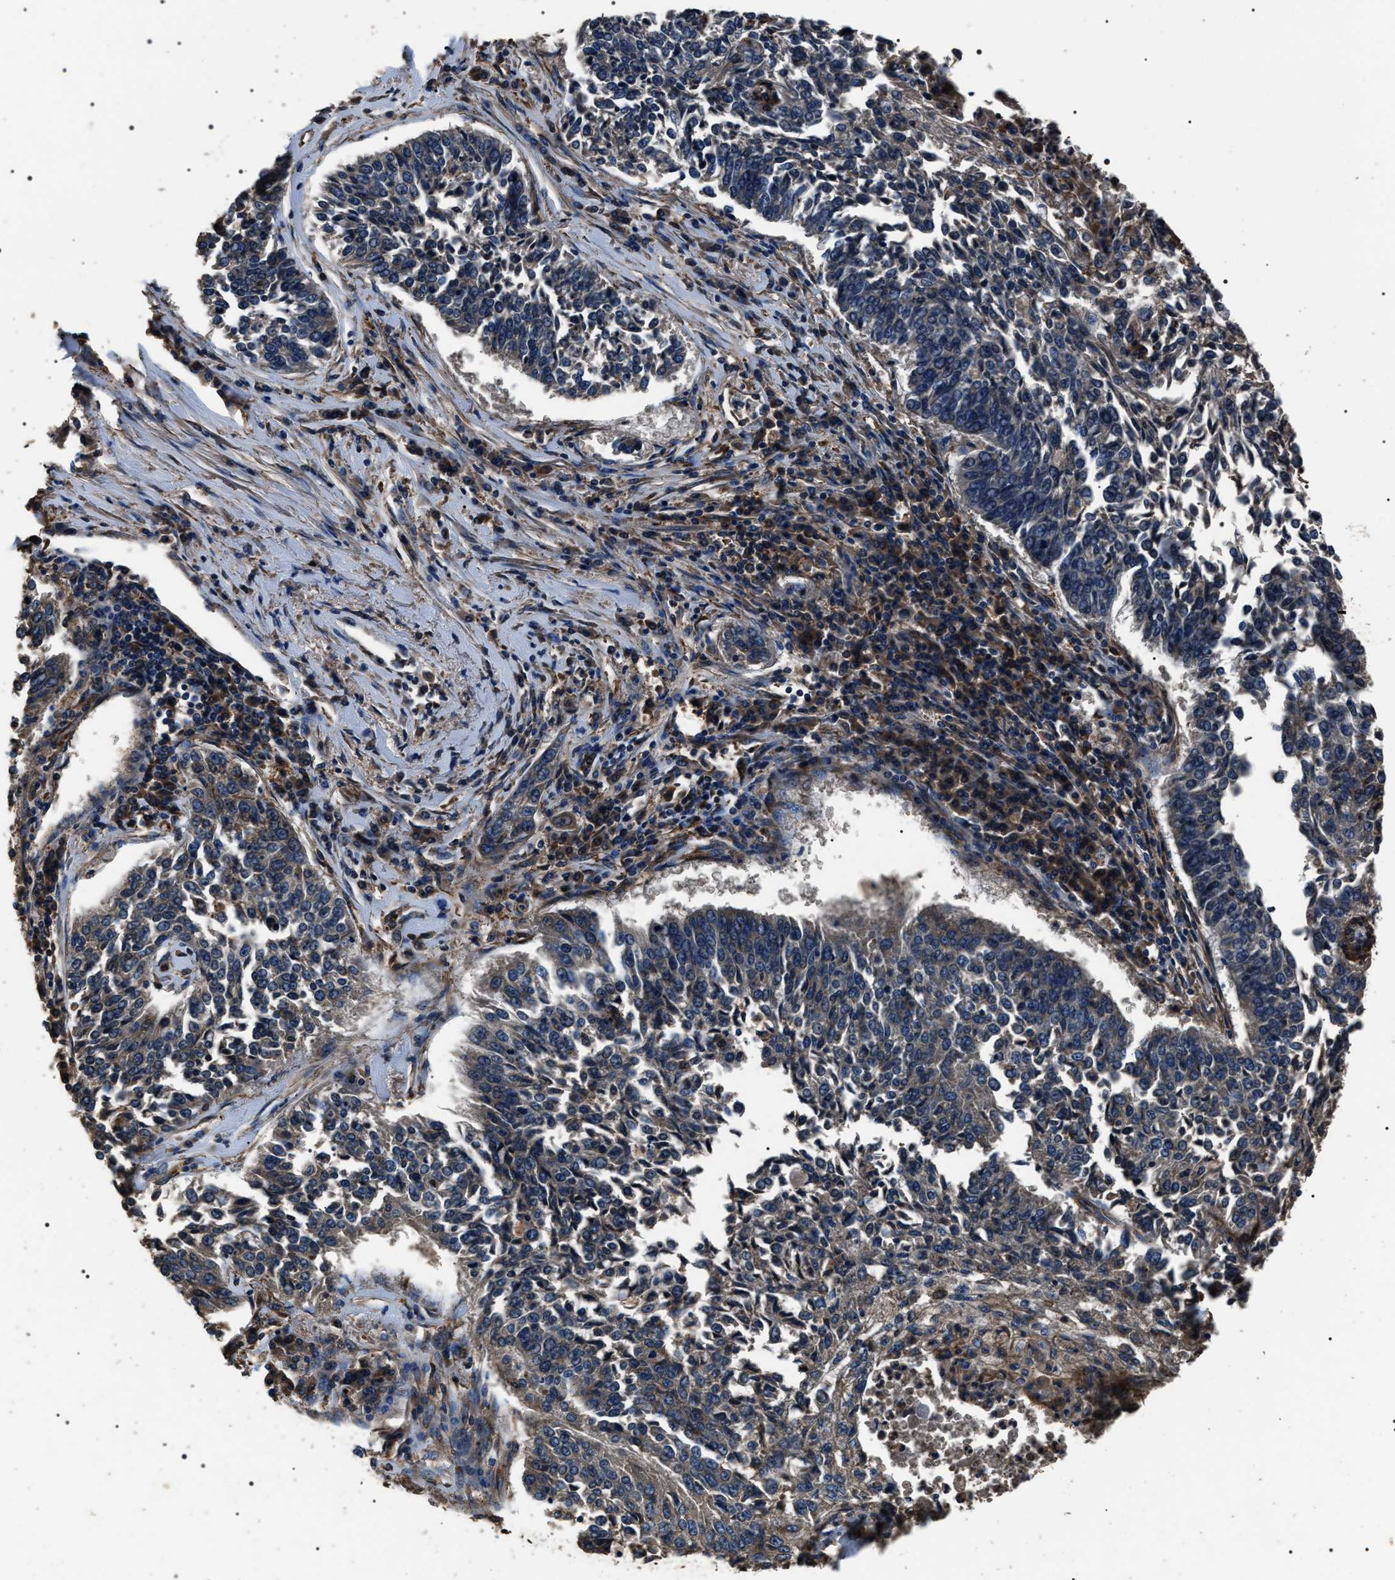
{"staining": {"intensity": "negative", "quantity": "none", "location": "none"}, "tissue": "lung cancer", "cell_type": "Tumor cells", "image_type": "cancer", "snomed": [{"axis": "morphology", "description": "Normal tissue, NOS"}, {"axis": "morphology", "description": "Squamous cell carcinoma, NOS"}, {"axis": "topography", "description": "Cartilage tissue"}, {"axis": "topography", "description": "Bronchus"}, {"axis": "topography", "description": "Lung"}], "caption": "A high-resolution histopathology image shows immunohistochemistry staining of lung cancer, which reveals no significant staining in tumor cells.", "gene": "HSCB", "patient": {"sex": "female", "age": 49}}